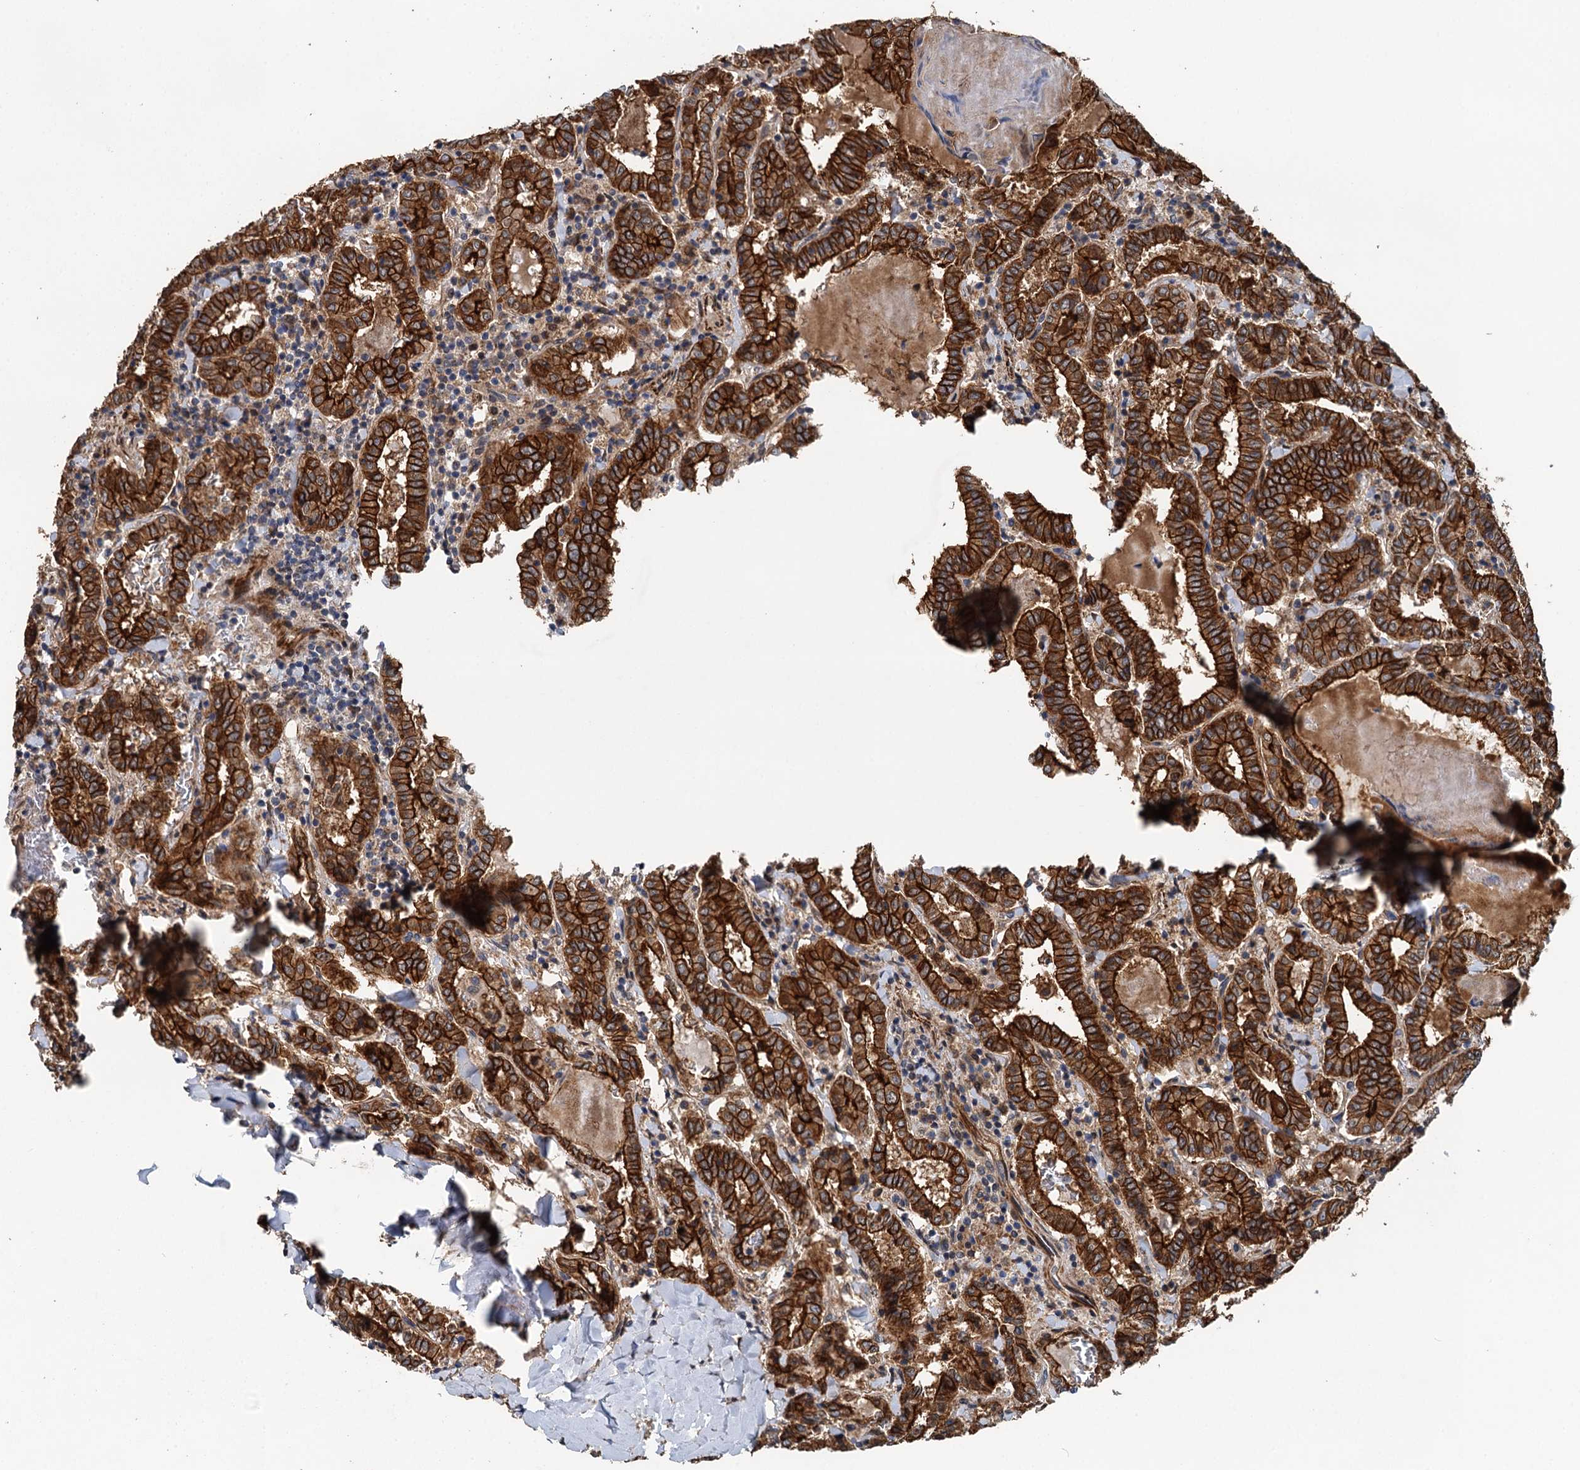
{"staining": {"intensity": "strong", "quantity": ">75%", "location": "cytoplasmic/membranous"}, "tissue": "thyroid cancer", "cell_type": "Tumor cells", "image_type": "cancer", "snomed": [{"axis": "morphology", "description": "Papillary adenocarcinoma, NOS"}, {"axis": "topography", "description": "Thyroid gland"}], "caption": "A histopathology image showing strong cytoplasmic/membranous expression in approximately >75% of tumor cells in papillary adenocarcinoma (thyroid), as visualized by brown immunohistochemical staining.", "gene": "LRRK2", "patient": {"sex": "female", "age": 72}}